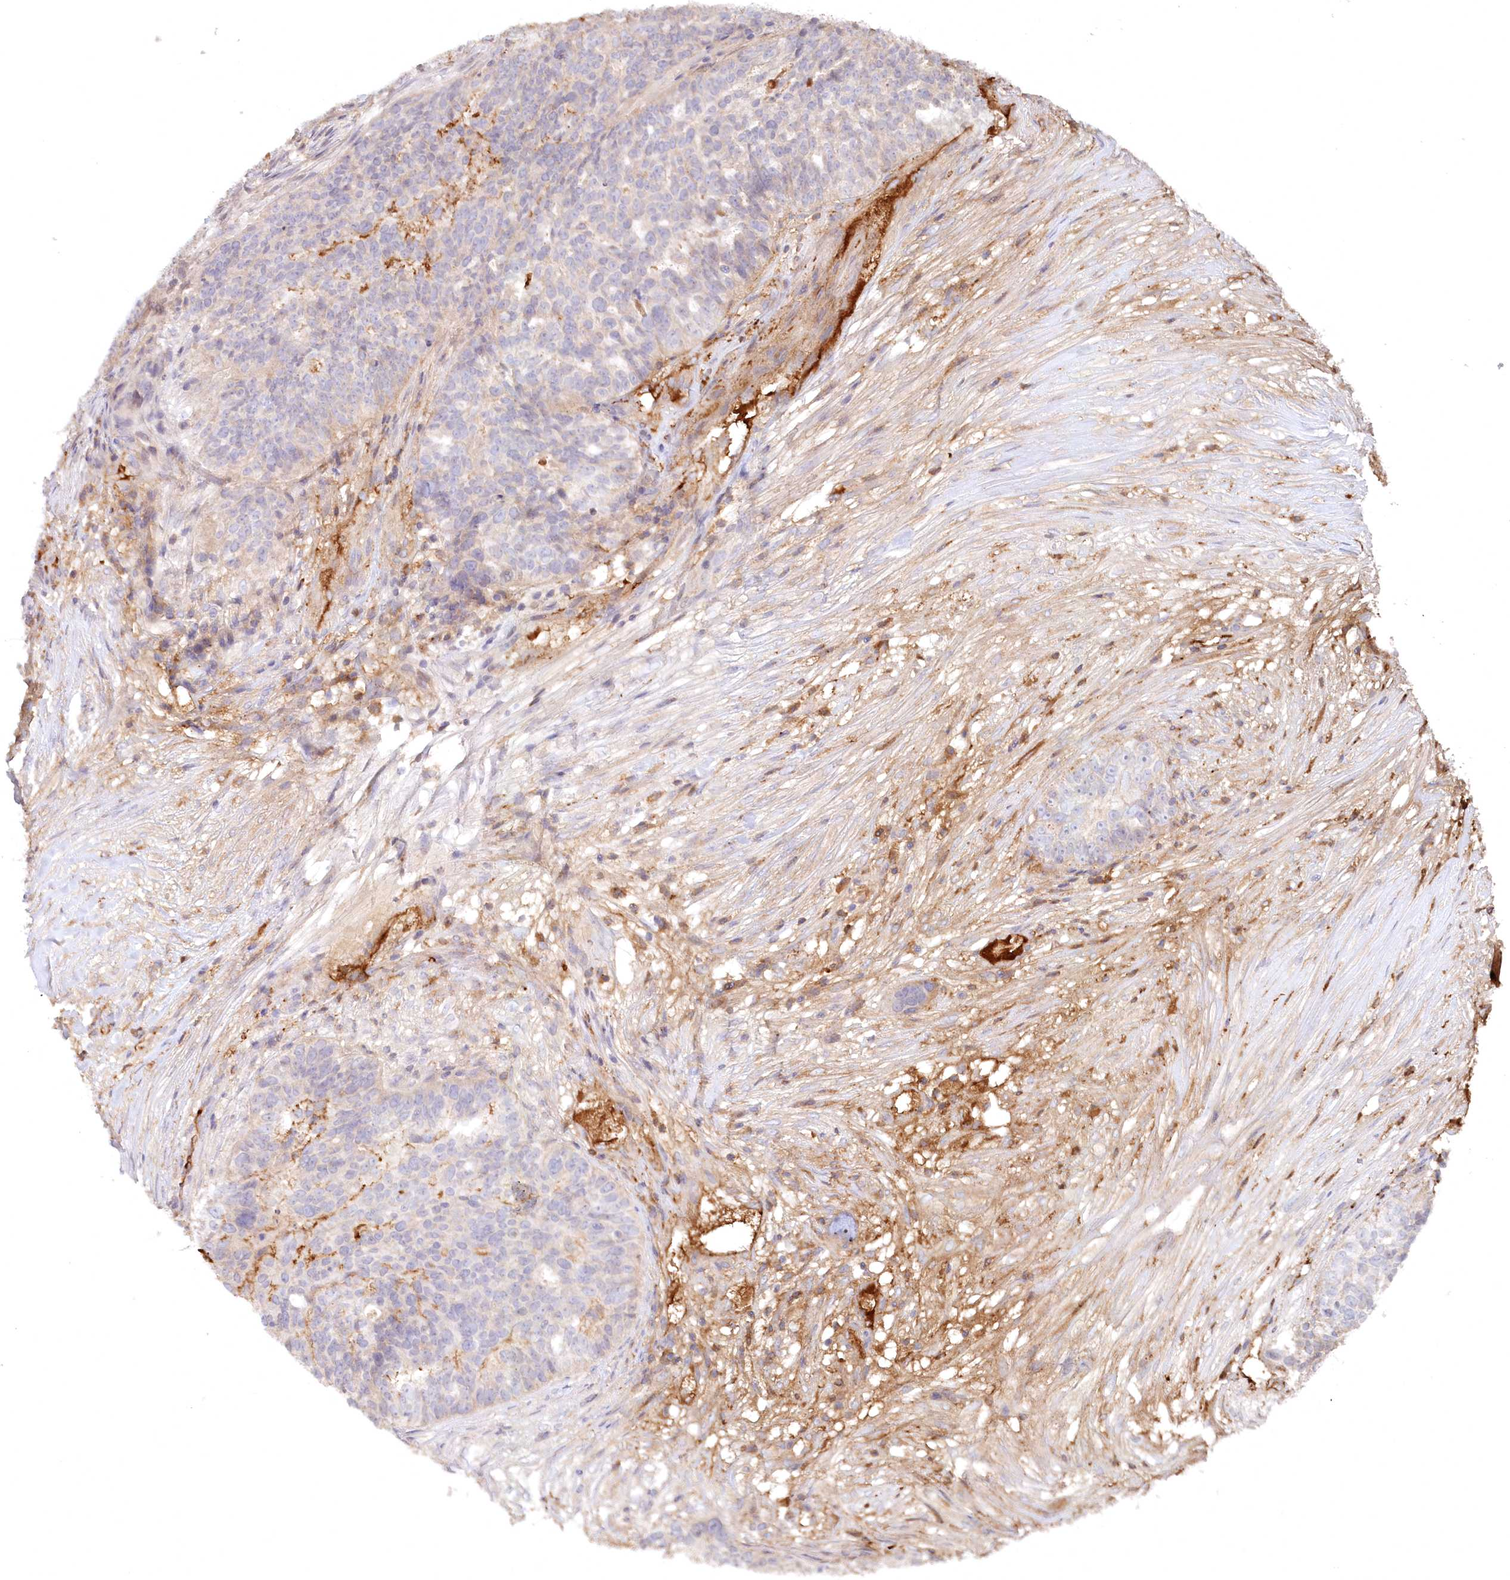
{"staining": {"intensity": "negative", "quantity": "none", "location": "none"}, "tissue": "ovarian cancer", "cell_type": "Tumor cells", "image_type": "cancer", "snomed": [{"axis": "morphology", "description": "Cystadenocarcinoma, serous, NOS"}, {"axis": "topography", "description": "Ovary"}], "caption": "Tumor cells are negative for protein expression in human ovarian cancer (serous cystadenocarcinoma).", "gene": "PSAPL1", "patient": {"sex": "female", "age": 59}}